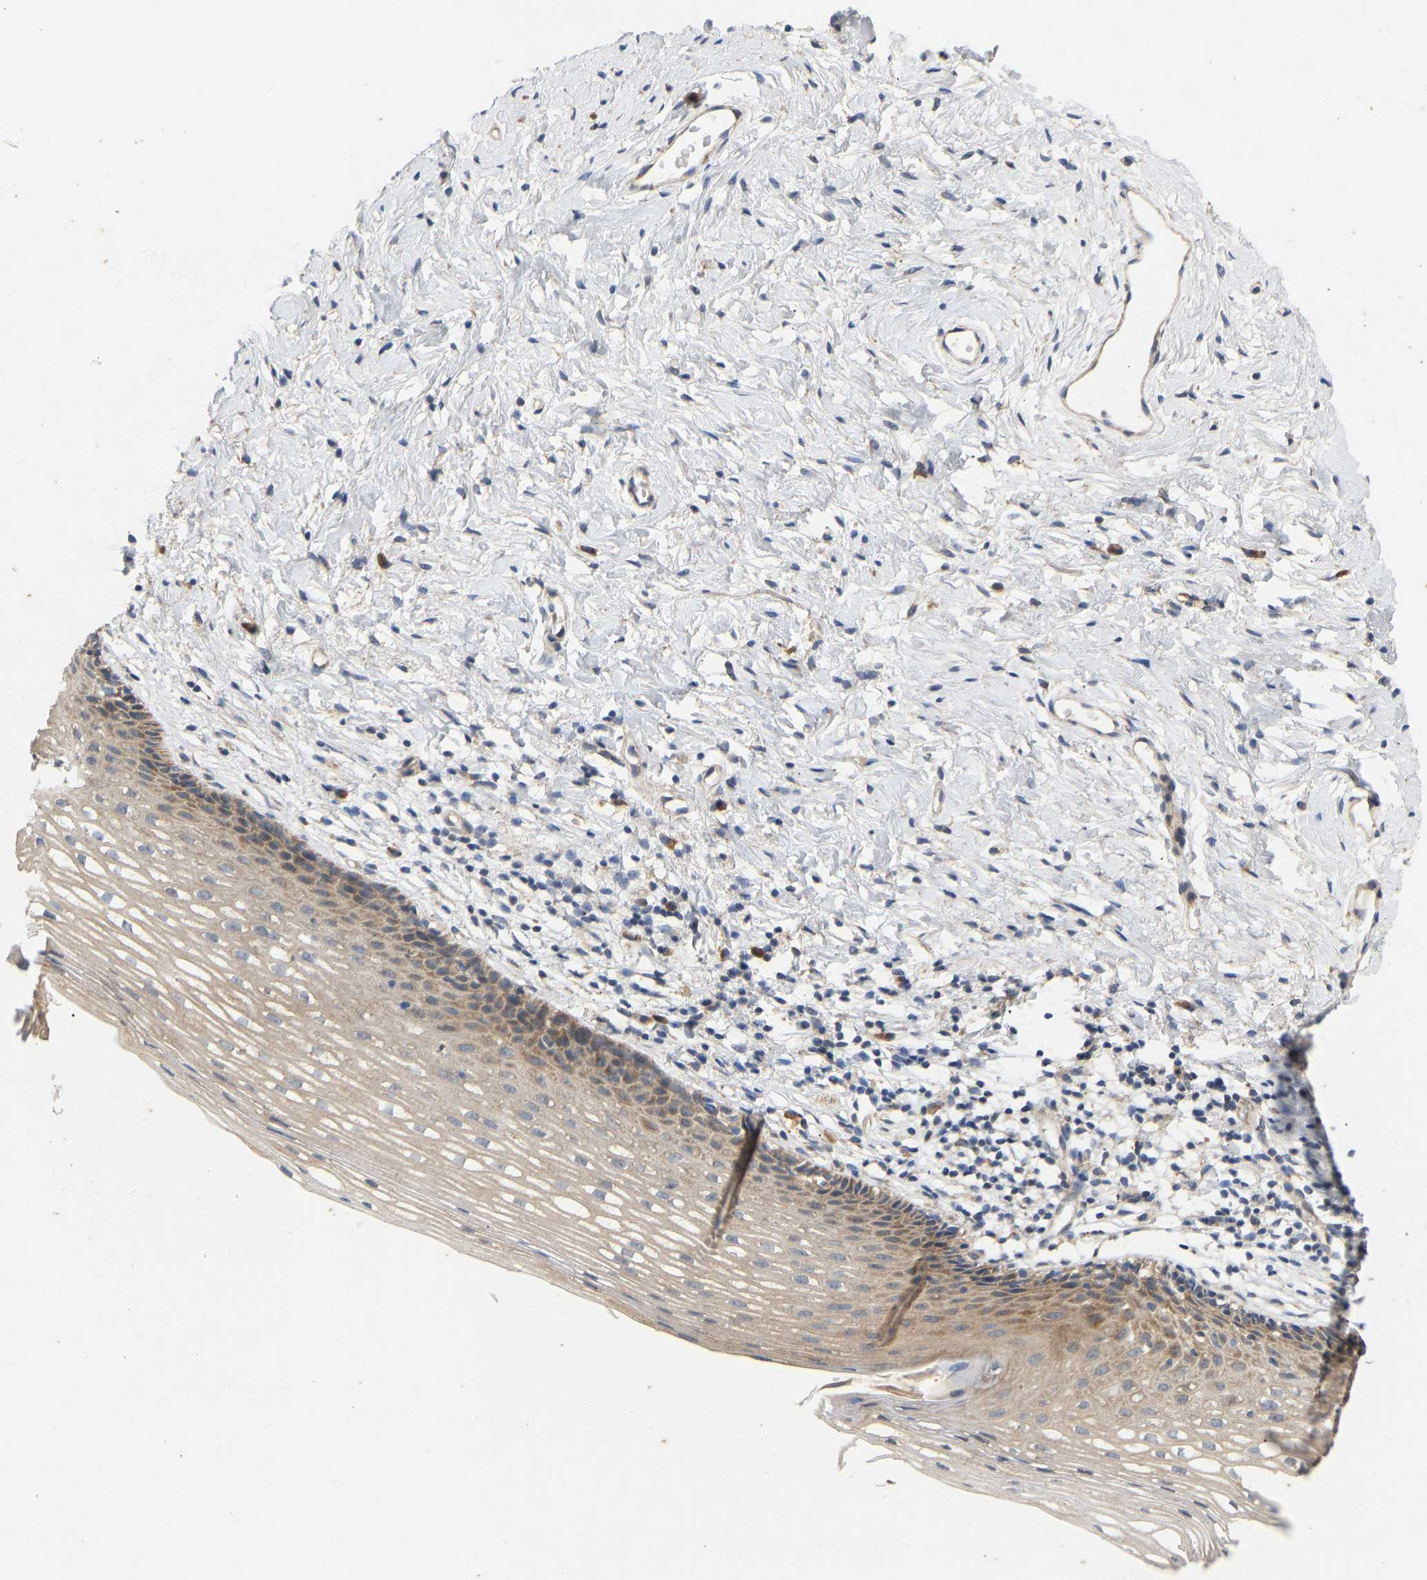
{"staining": {"intensity": "weak", "quantity": "25%-75%", "location": "cytoplasmic/membranous"}, "tissue": "cervix", "cell_type": "Glandular cells", "image_type": "normal", "snomed": [{"axis": "morphology", "description": "Normal tissue, NOS"}, {"axis": "topography", "description": "Cervix"}], "caption": "A histopathology image of human cervix stained for a protein displays weak cytoplasmic/membranous brown staining in glandular cells.", "gene": "HACD2", "patient": {"sex": "female", "age": 77}}